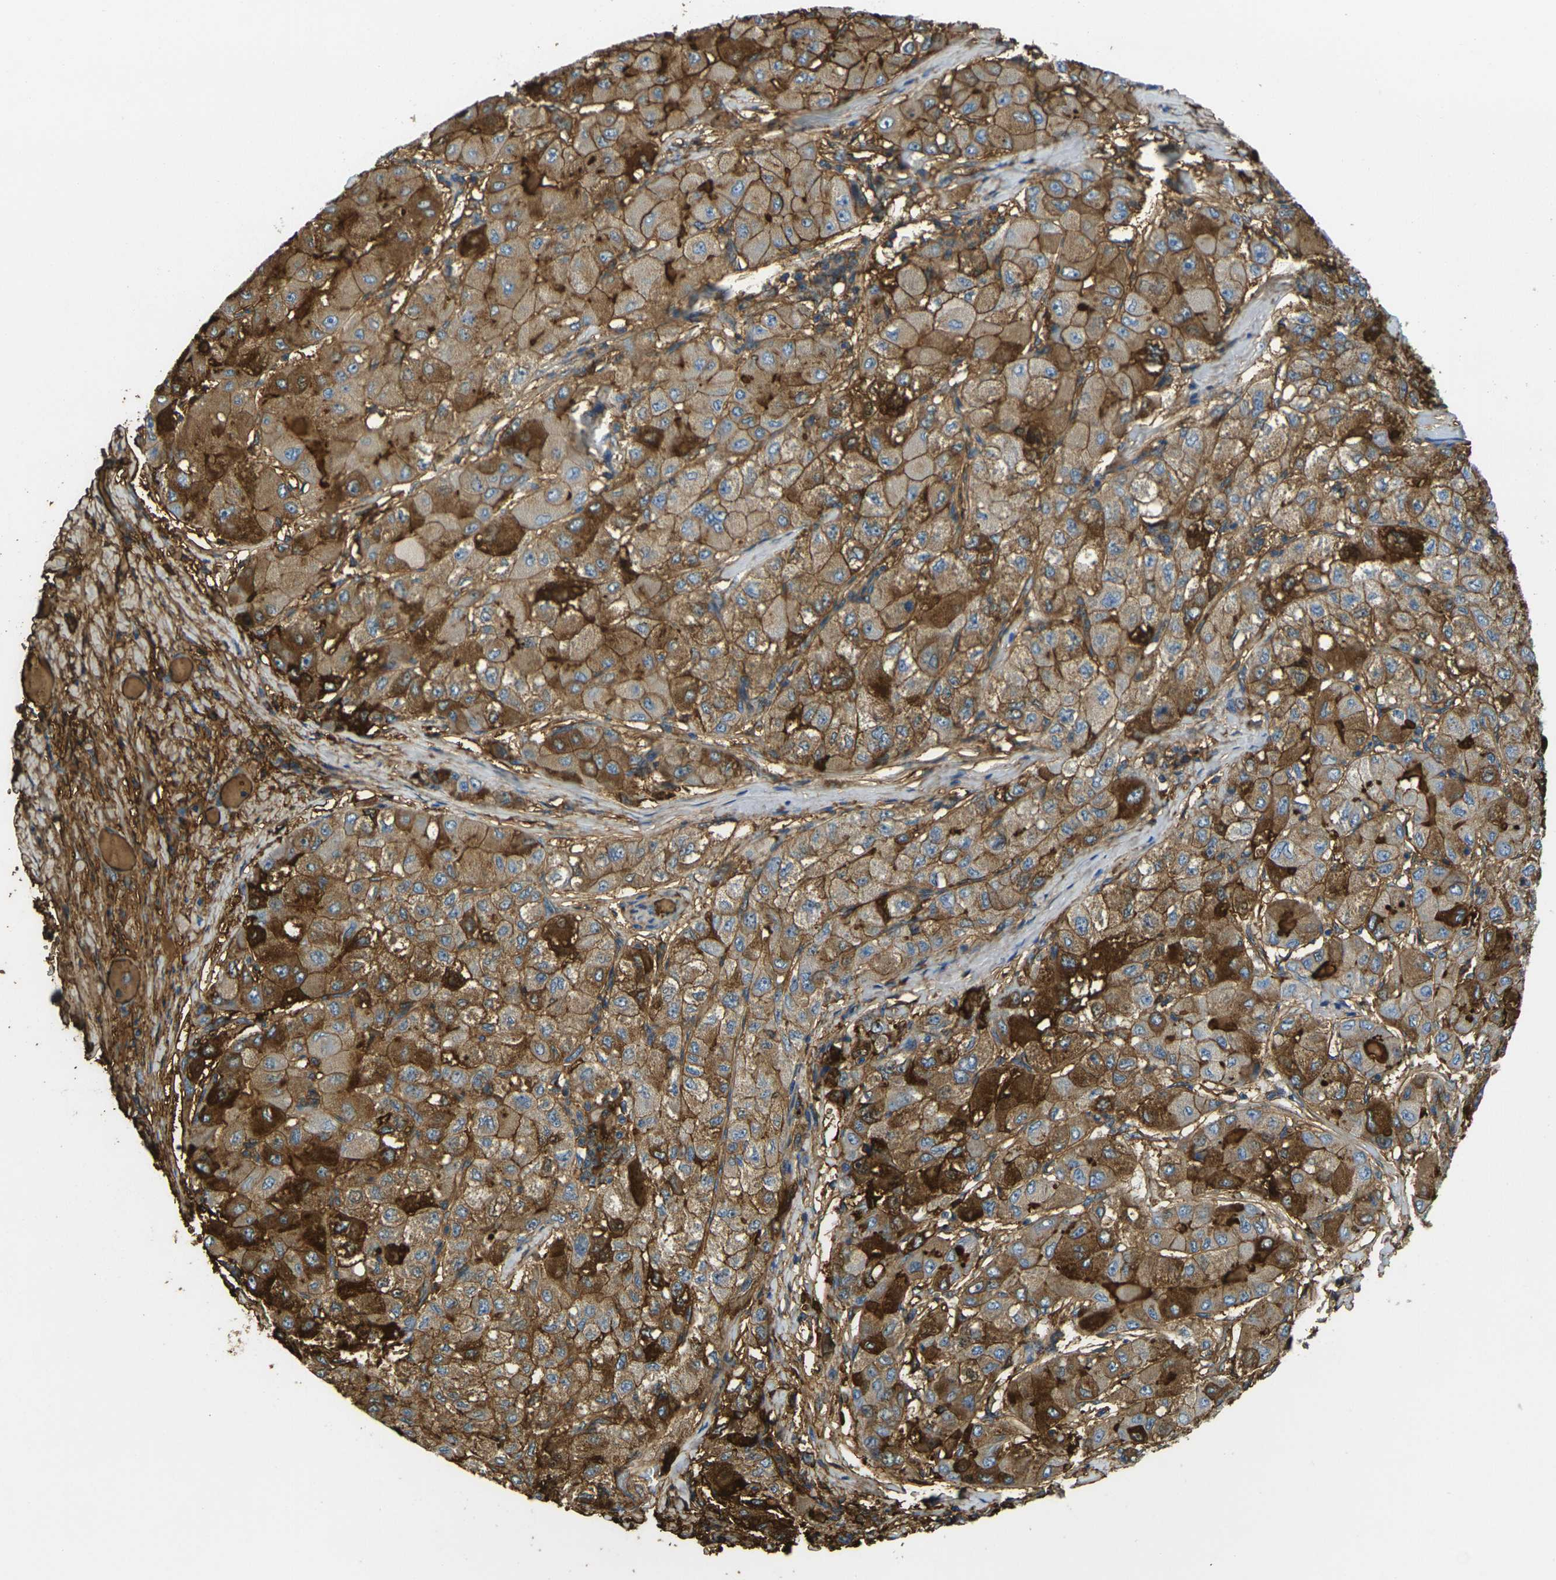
{"staining": {"intensity": "strong", "quantity": ">75%", "location": "cytoplasmic/membranous"}, "tissue": "liver cancer", "cell_type": "Tumor cells", "image_type": "cancer", "snomed": [{"axis": "morphology", "description": "Carcinoma, Hepatocellular, NOS"}, {"axis": "topography", "description": "Liver"}], "caption": "A high-resolution image shows immunohistochemistry staining of hepatocellular carcinoma (liver), which displays strong cytoplasmic/membranous expression in approximately >75% of tumor cells.", "gene": "PLCD1", "patient": {"sex": "male", "age": 80}}